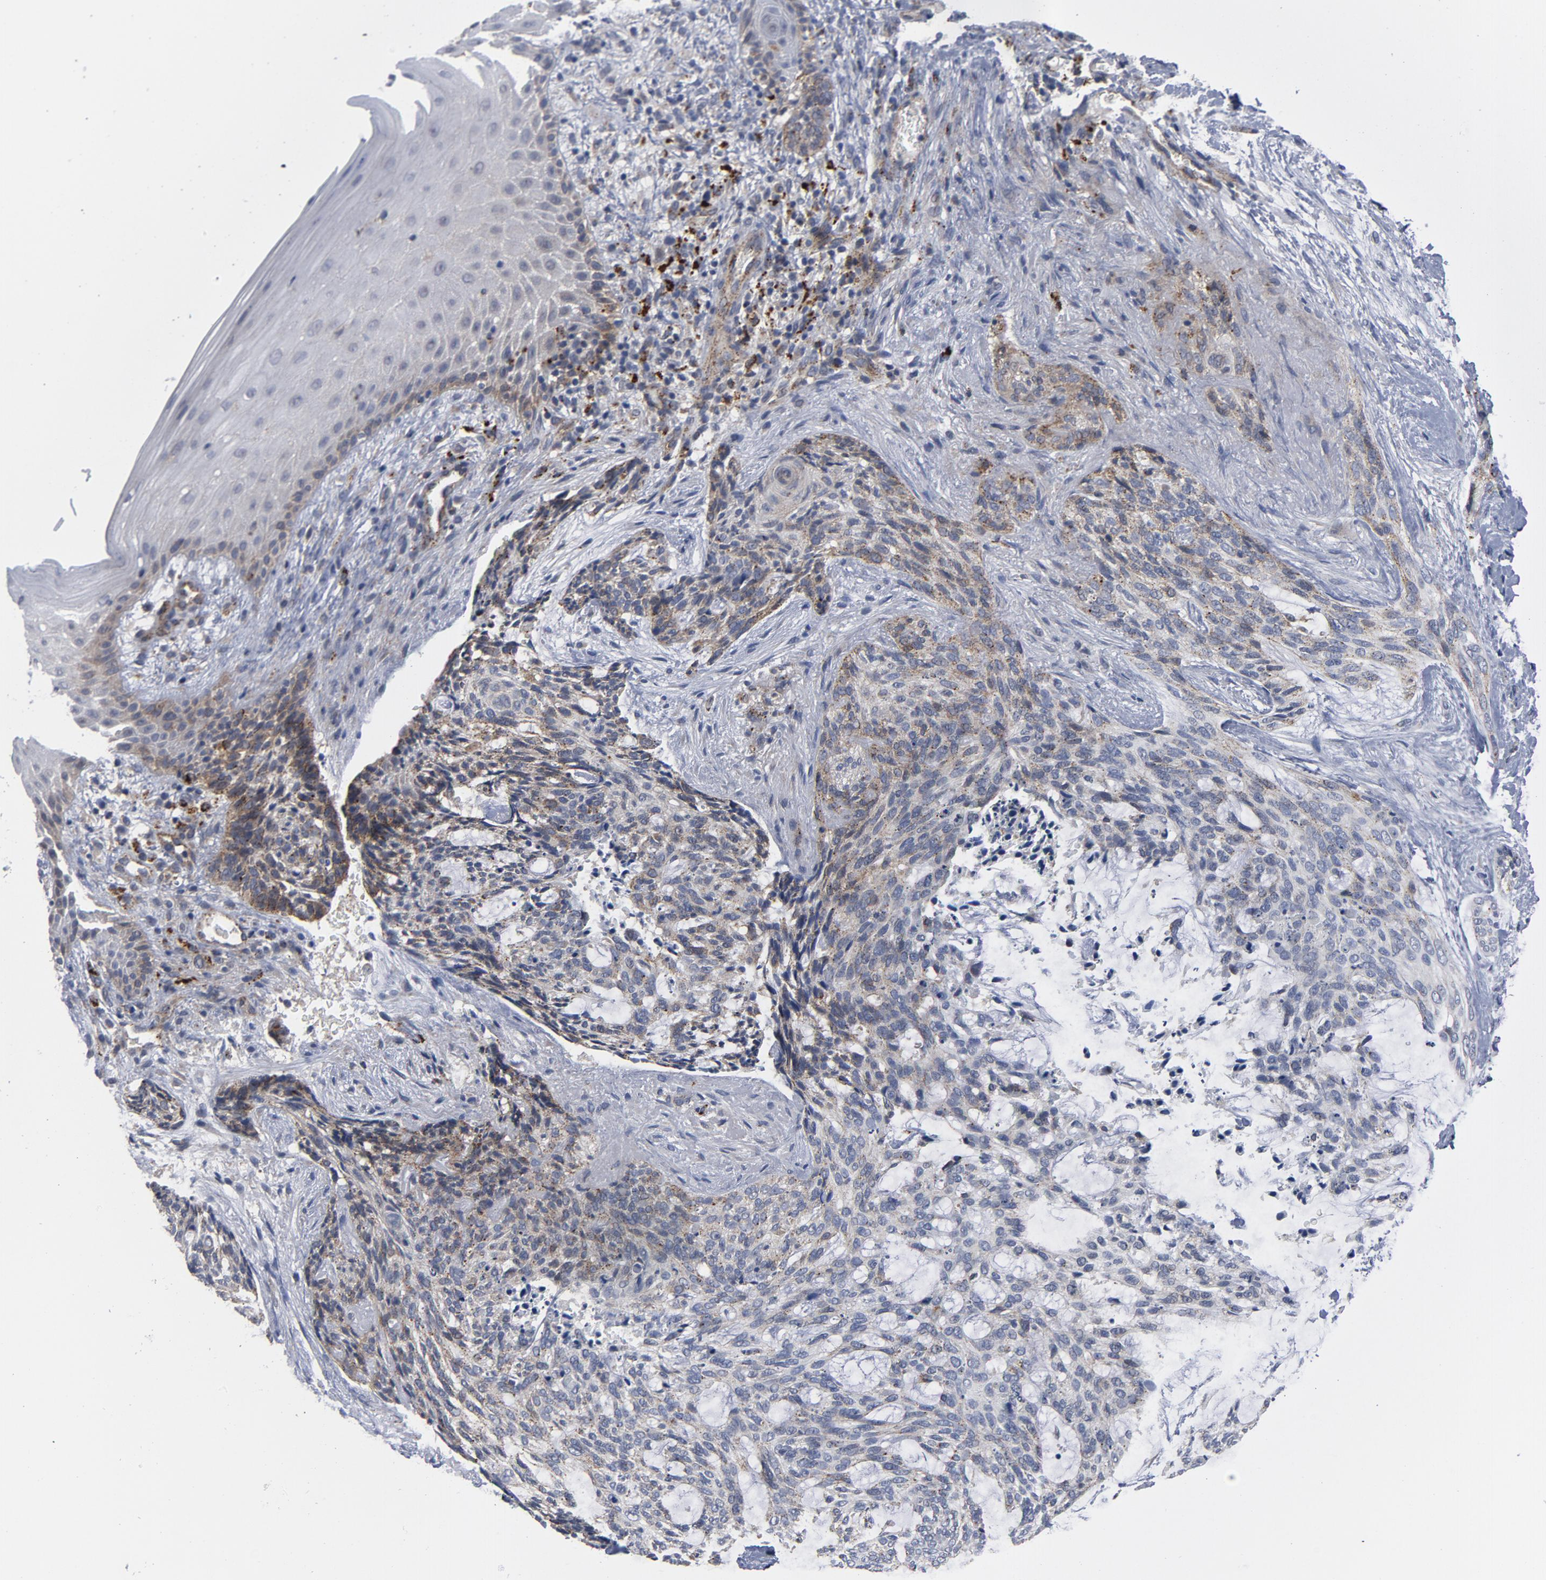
{"staining": {"intensity": "moderate", "quantity": "<25%", "location": "cytoplasmic/membranous"}, "tissue": "skin cancer", "cell_type": "Tumor cells", "image_type": "cancer", "snomed": [{"axis": "morphology", "description": "Normal tissue, NOS"}, {"axis": "morphology", "description": "Basal cell carcinoma"}, {"axis": "topography", "description": "Skin"}], "caption": "DAB (3,3'-diaminobenzidine) immunohistochemical staining of human basal cell carcinoma (skin) shows moderate cytoplasmic/membranous protein staining in approximately <25% of tumor cells. The protein is stained brown, and the nuclei are stained in blue (DAB IHC with brightfield microscopy, high magnification).", "gene": "AKT2", "patient": {"sex": "female", "age": 71}}